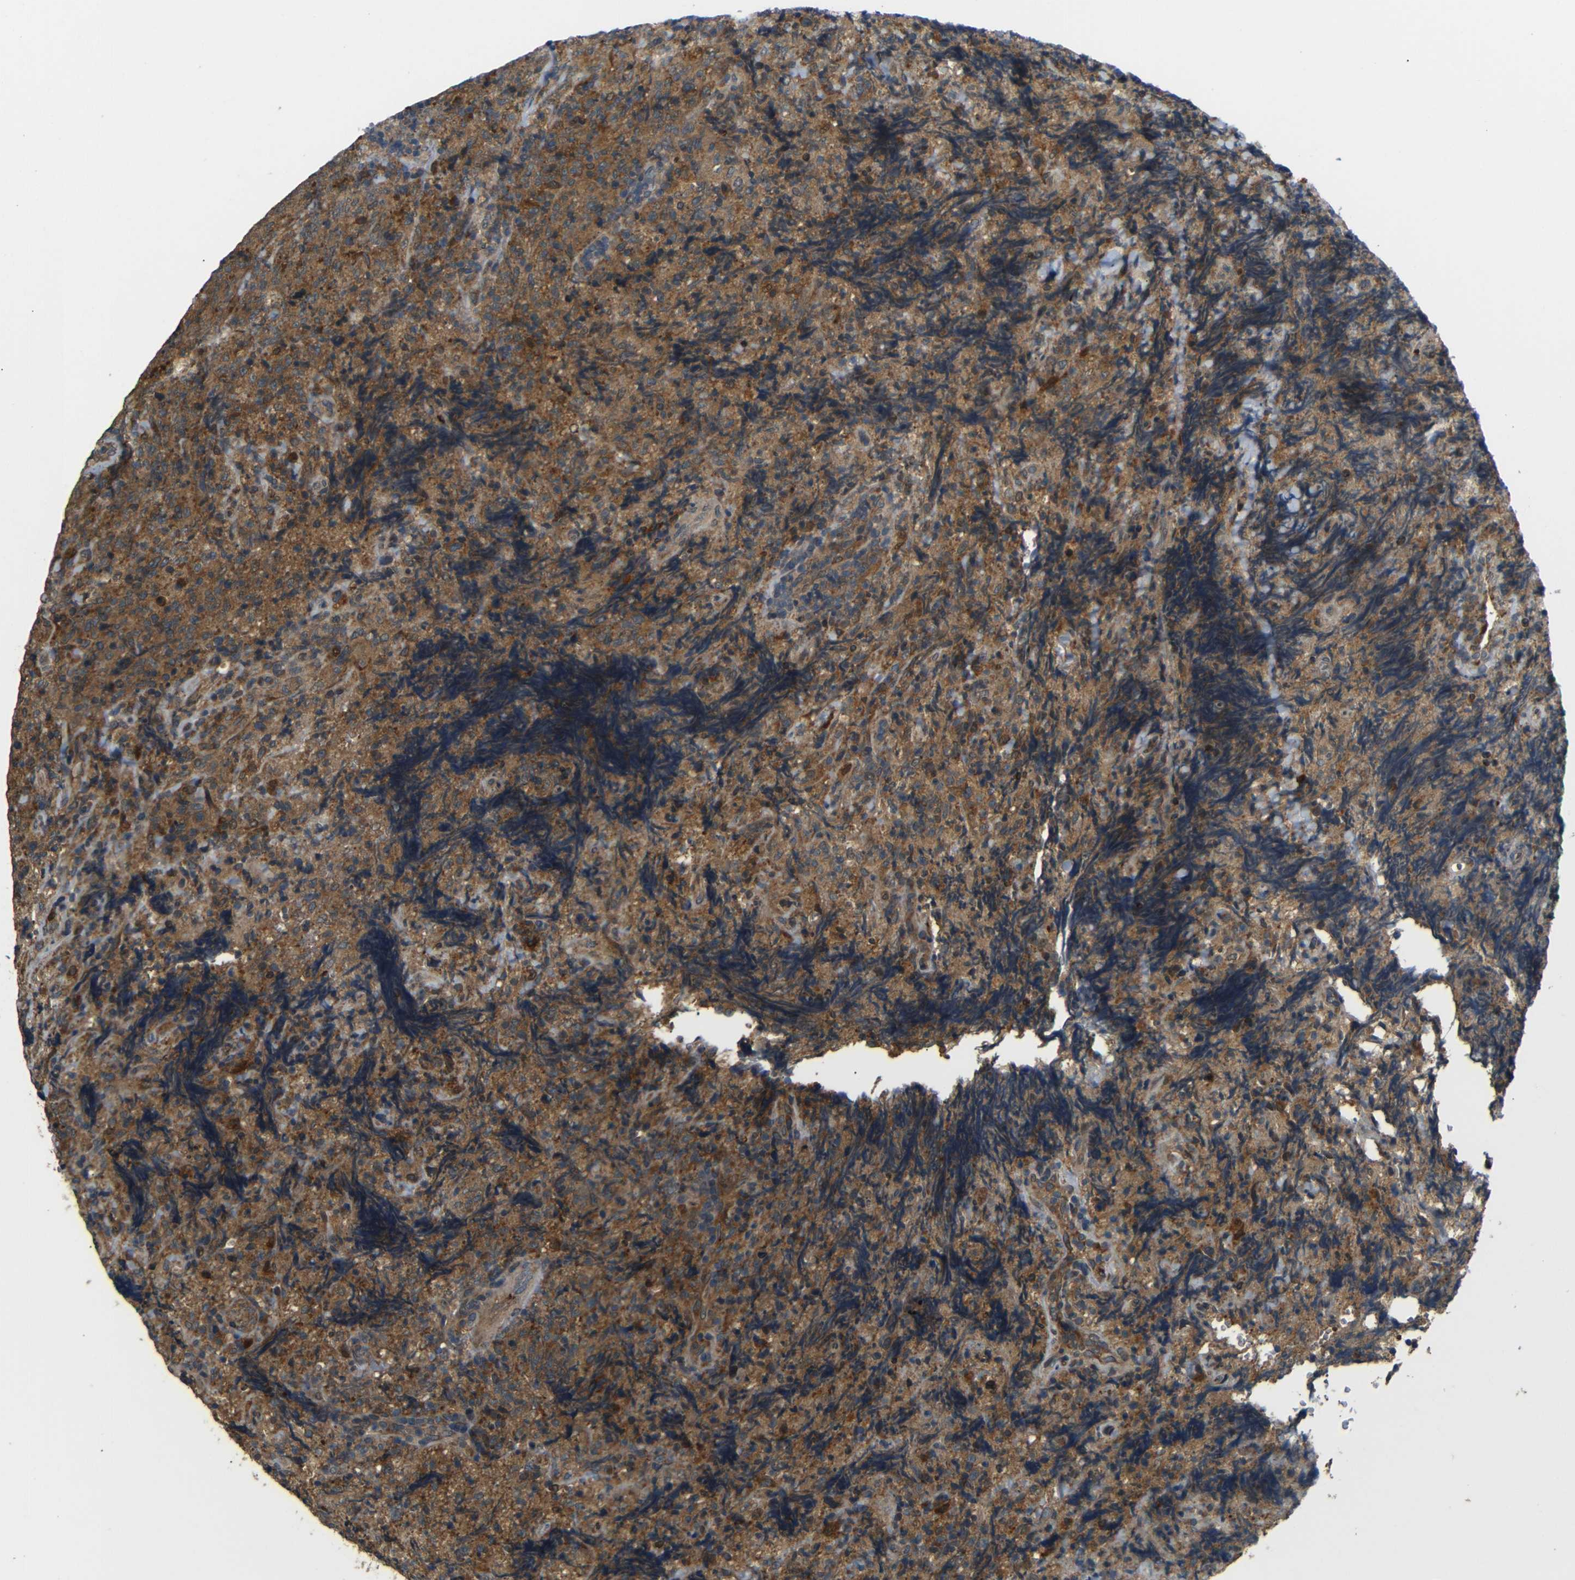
{"staining": {"intensity": "moderate", "quantity": ">75%", "location": "cytoplasmic/membranous"}, "tissue": "lymphoma", "cell_type": "Tumor cells", "image_type": "cancer", "snomed": [{"axis": "morphology", "description": "Malignant lymphoma, non-Hodgkin's type, High grade"}, {"axis": "topography", "description": "Tonsil"}], "caption": "IHC (DAB) staining of high-grade malignant lymphoma, non-Hodgkin's type demonstrates moderate cytoplasmic/membranous protein expression in about >75% of tumor cells. (DAB IHC, brown staining for protein, blue staining for nuclei).", "gene": "EPHB2", "patient": {"sex": "female", "age": 36}}